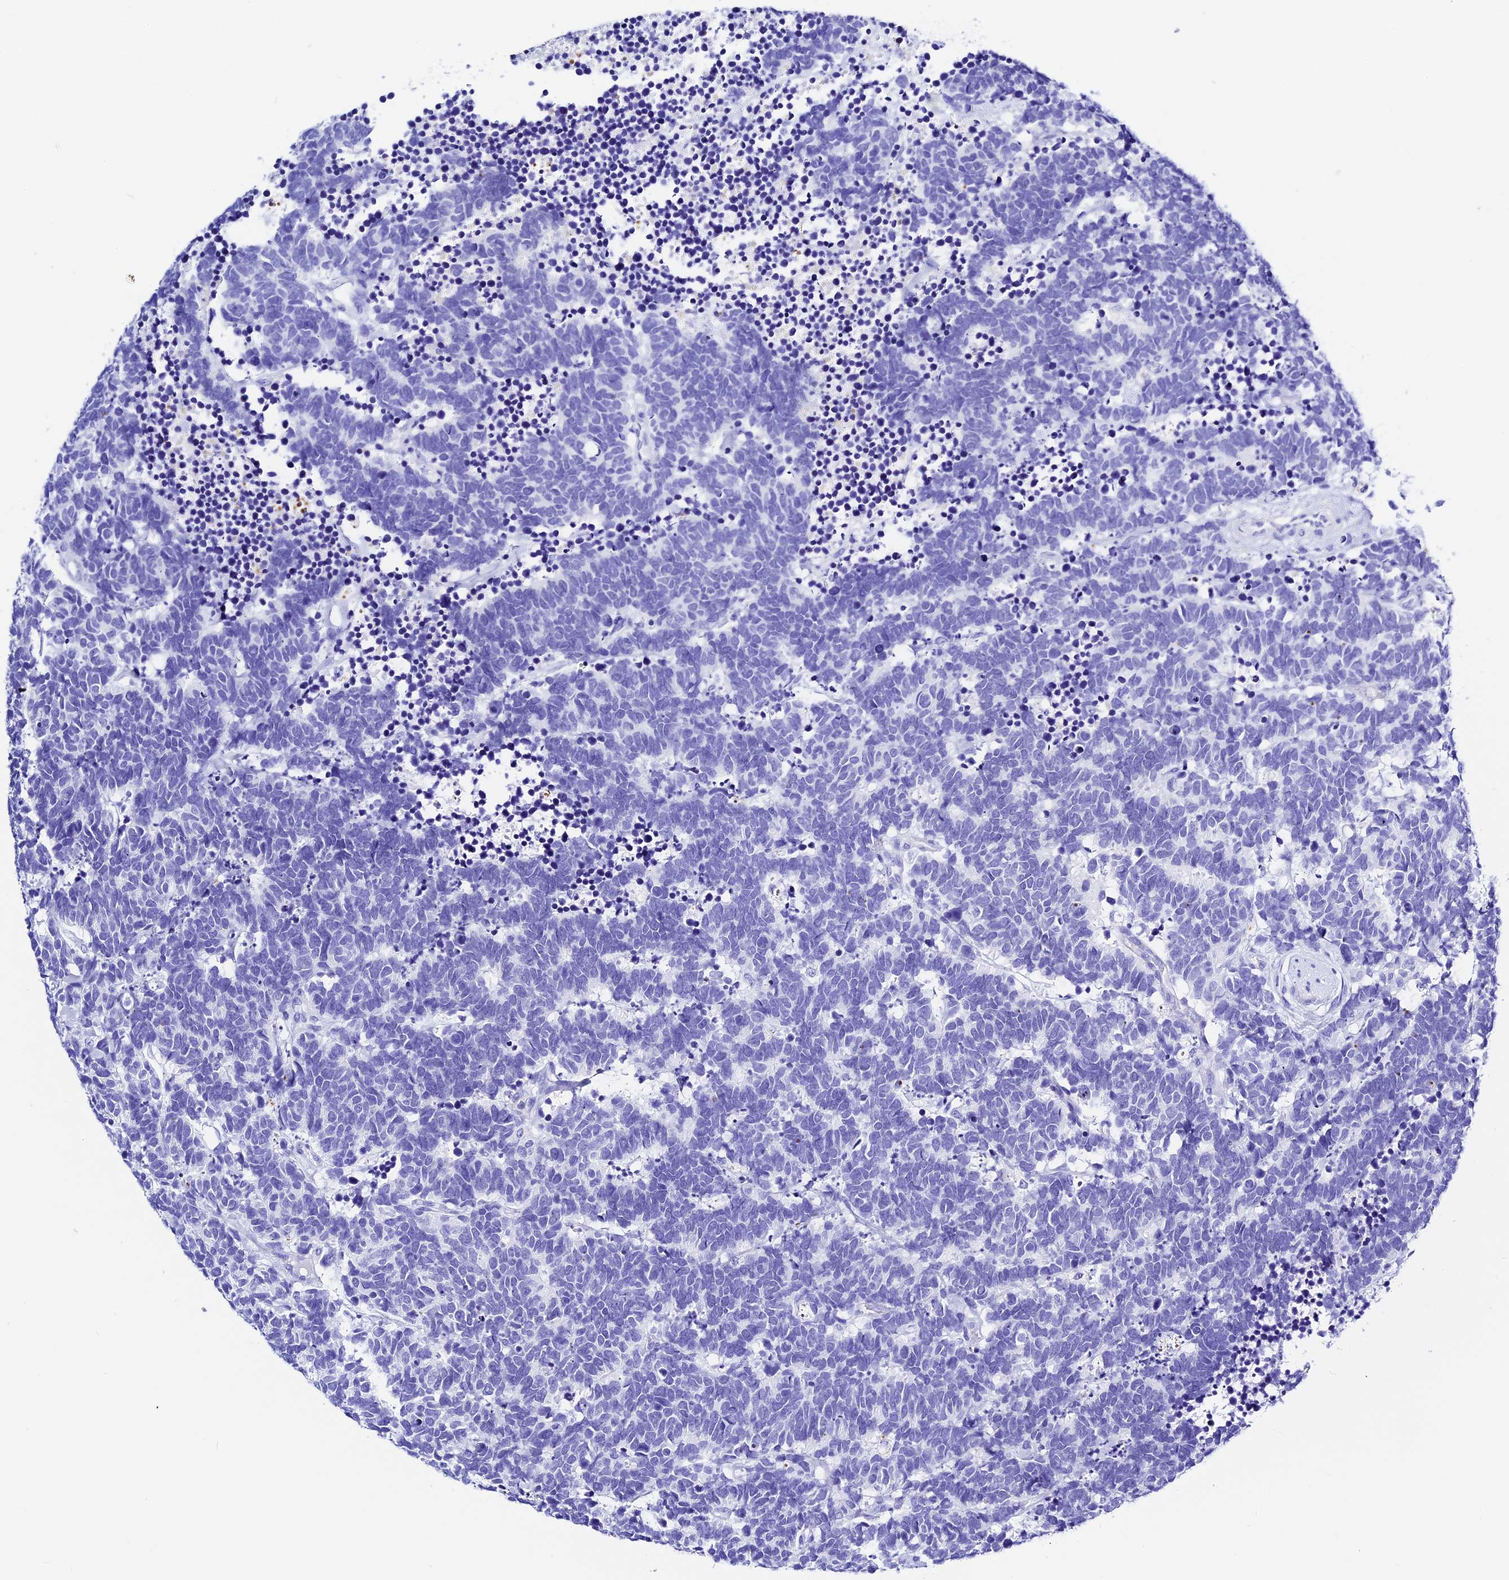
{"staining": {"intensity": "negative", "quantity": "none", "location": "none"}, "tissue": "carcinoid", "cell_type": "Tumor cells", "image_type": "cancer", "snomed": [{"axis": "morphology", "description": "Carcinoma, NOS"}, {"axis": "morphology", "description": "Carcinoid, malignant, NOS"}, {"axis": "topography", "description": "Urinary bladder"}], "caption": "DAB immunohistochemical staining of carcinoma demonstrates no significant expression in tumor cells. The staining is performed using DAB brown chromogen with nuclei counter-stained in using hematoxylin.", "gene": "PSG11", "patient": {"sex": "male", "age": 57}}